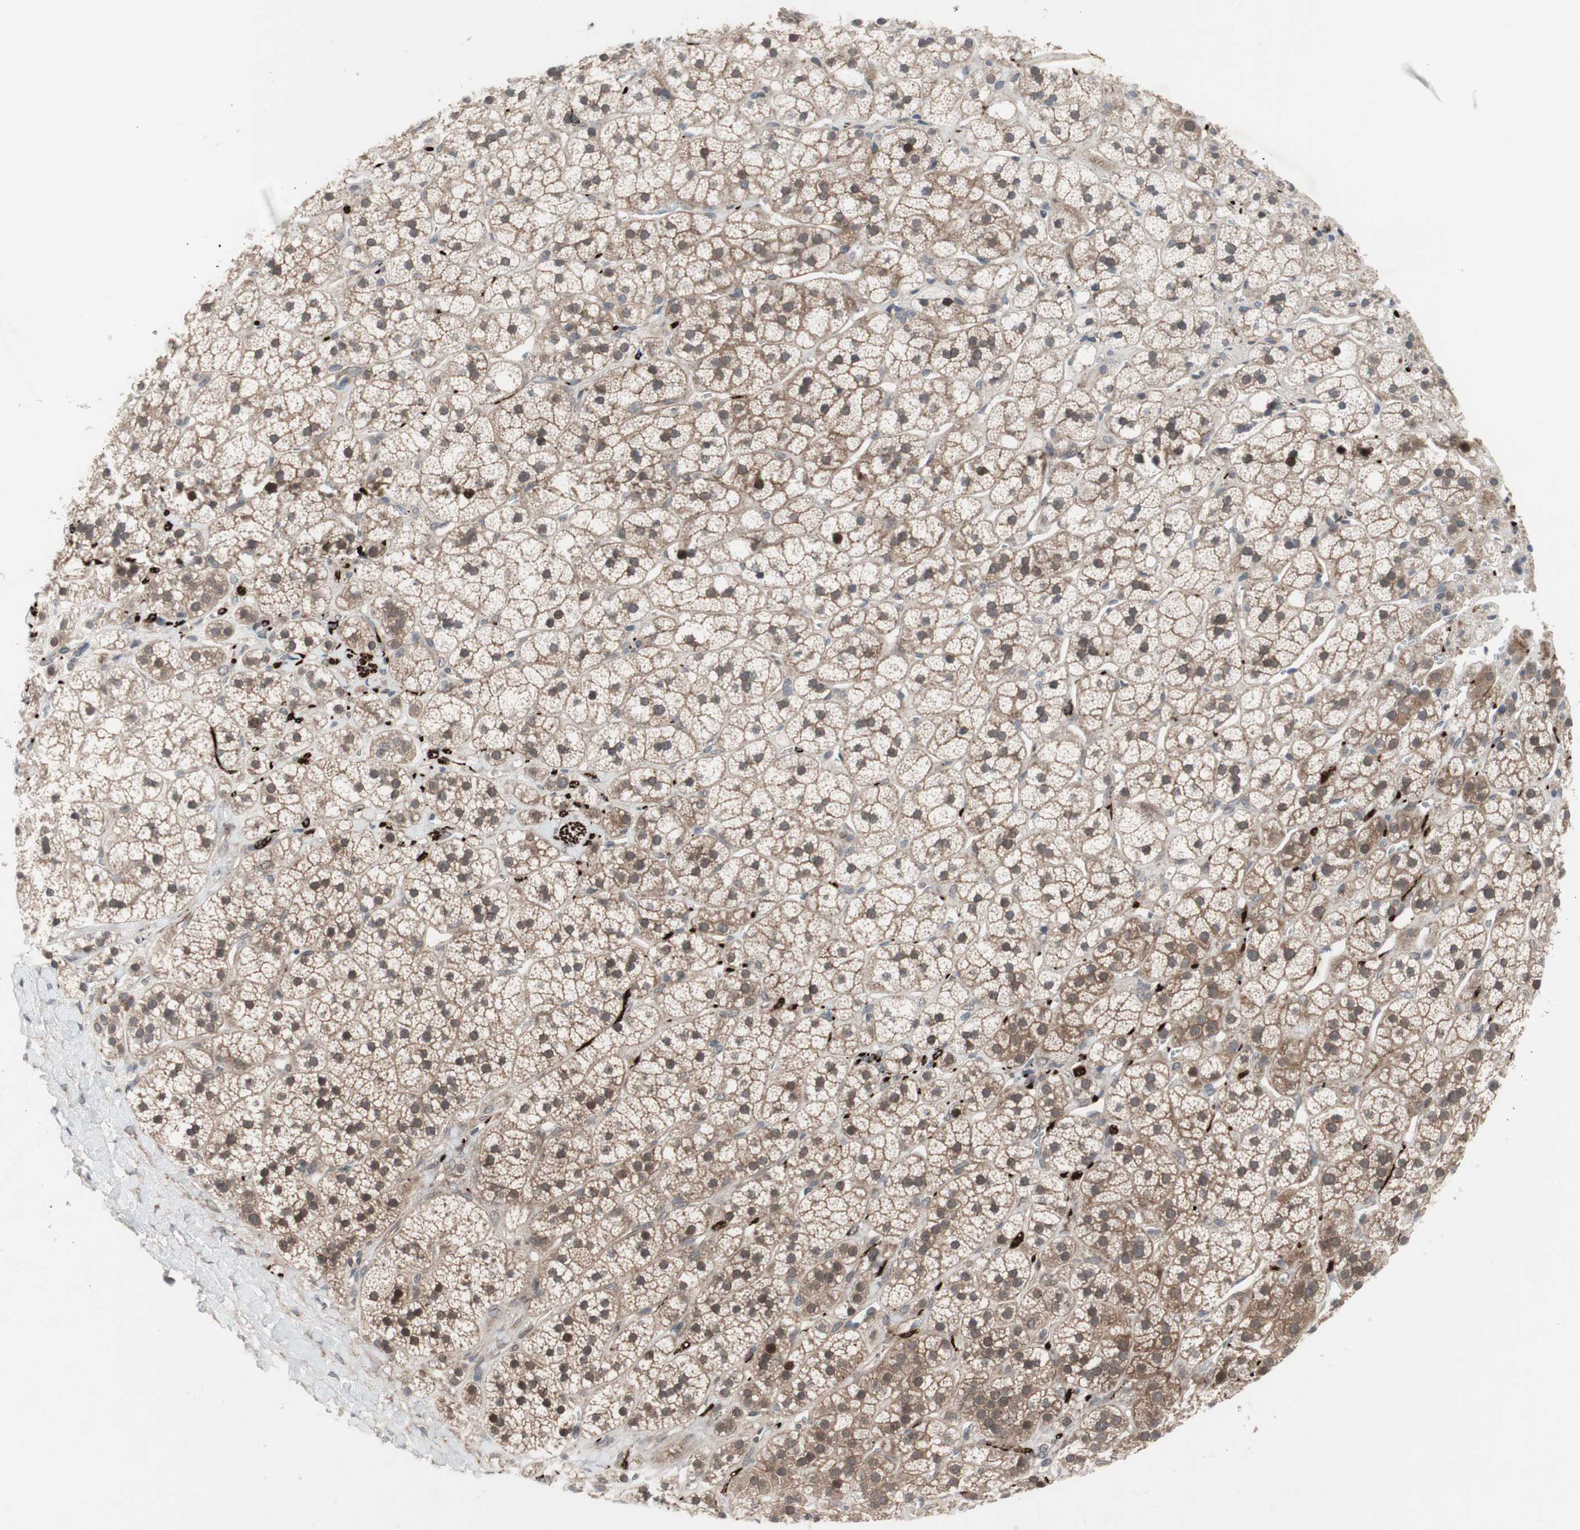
{"staining": {"intensity": "moderate", "quantity": ">75%", "location": "cytoplasmic/membranous,nuclear"}, "tissue": "adrenal gland", "cell_type": "Glandular cells", "image_type": "normal", "snomed": [{"axis": "morphology", "description": "Normal tissue, NOS"}, {"axis": "topography", "description": "Adrenal gland"}], "caption": "There is medium levels of moderate cytoplasmic/membranous,nuclear expression in glandular cells of normal adrenal gland, as demonstrated by immunohistochemical staining (brown color).", "gene": "OAZ1", "patient": {"sex": "male", "age": 56}}